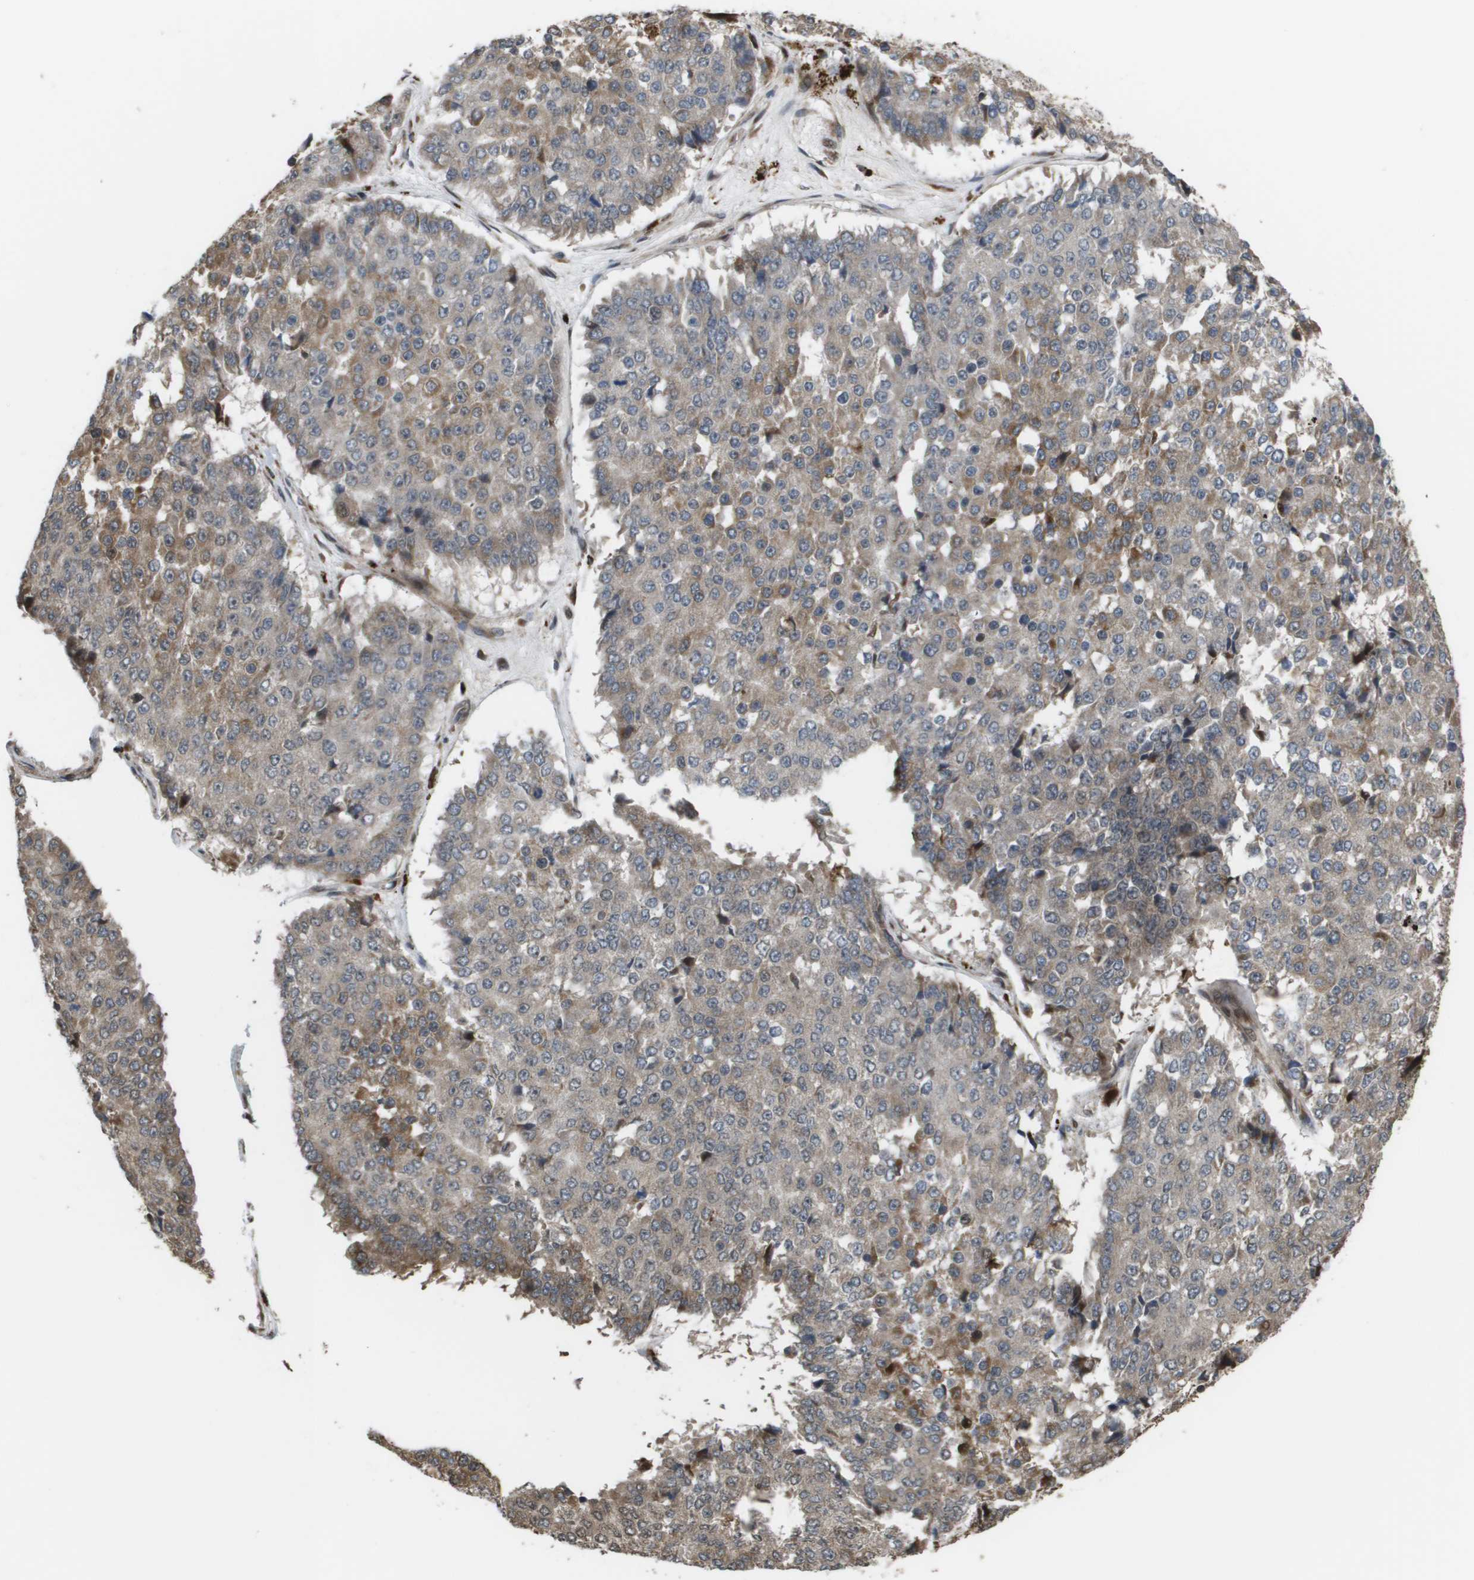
{"staining": {"intensity": "weak", "quantity": "<25%", "location": "cytoplasmic/membranous"}, "tissue": "pancreatic cancer", "cell_type": "Tumor cells", "image_type": "cancer", "snomed": [{"axis": "morphology", "description": "Adenocarcinoma, NOS"}, {"axis": "topography", "description": "Pancreas"}], "caption": "The histopathology image displays no significant staining in tumor cells of pancreatic cancer (adenocarcinoma). (Stains: DAB immunohistochemistry with hematoxylin counter stain, Microscopy: brightfield microscopy at high magnification).", "gene": "AXIN2", "patient": {"sex": "male", "age": 50}}